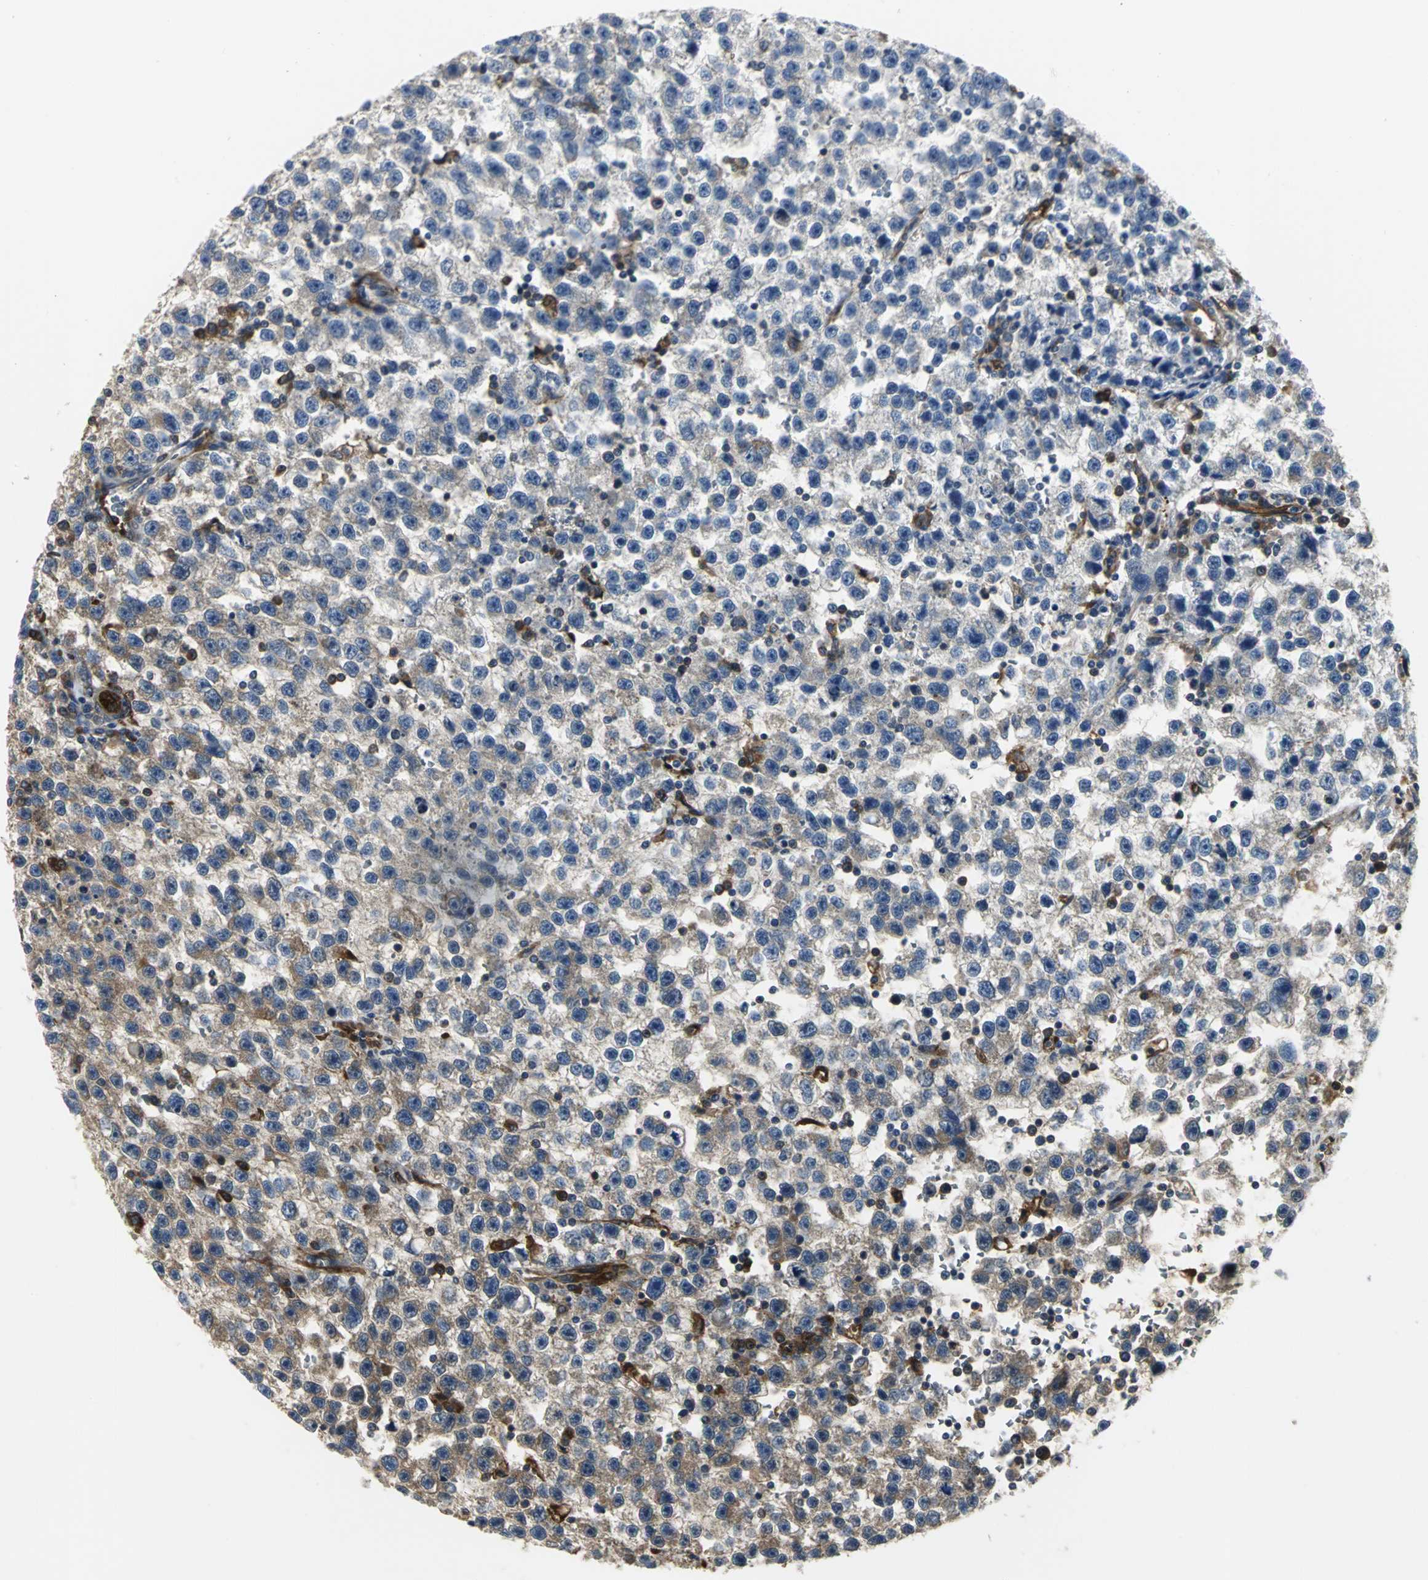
{"staining": {"intensity": "strong", "quantity": ">75%", "location": "cytoplasmic/membranous"}, "tissue": "testis cancer", "cell_type": "Tumor cells", "image_type": "cancer", "snomed": [{"axis": "morphology", "description": "Seminoma, NOS"}, {"axis": "topography", "description": "Testis"}], "caption": "IHC micrograph of neoplastic tissue: testis cancer (seminoma) stained using IHC exhibits high levels of strong protein expression localized specifically in the cytoplasmic/membranous of tumor cells, appearing as a cytoplasmic/membranous brown color.", "gene": "CHRNB1", "patient": {"sex": "male", "age": 33}}